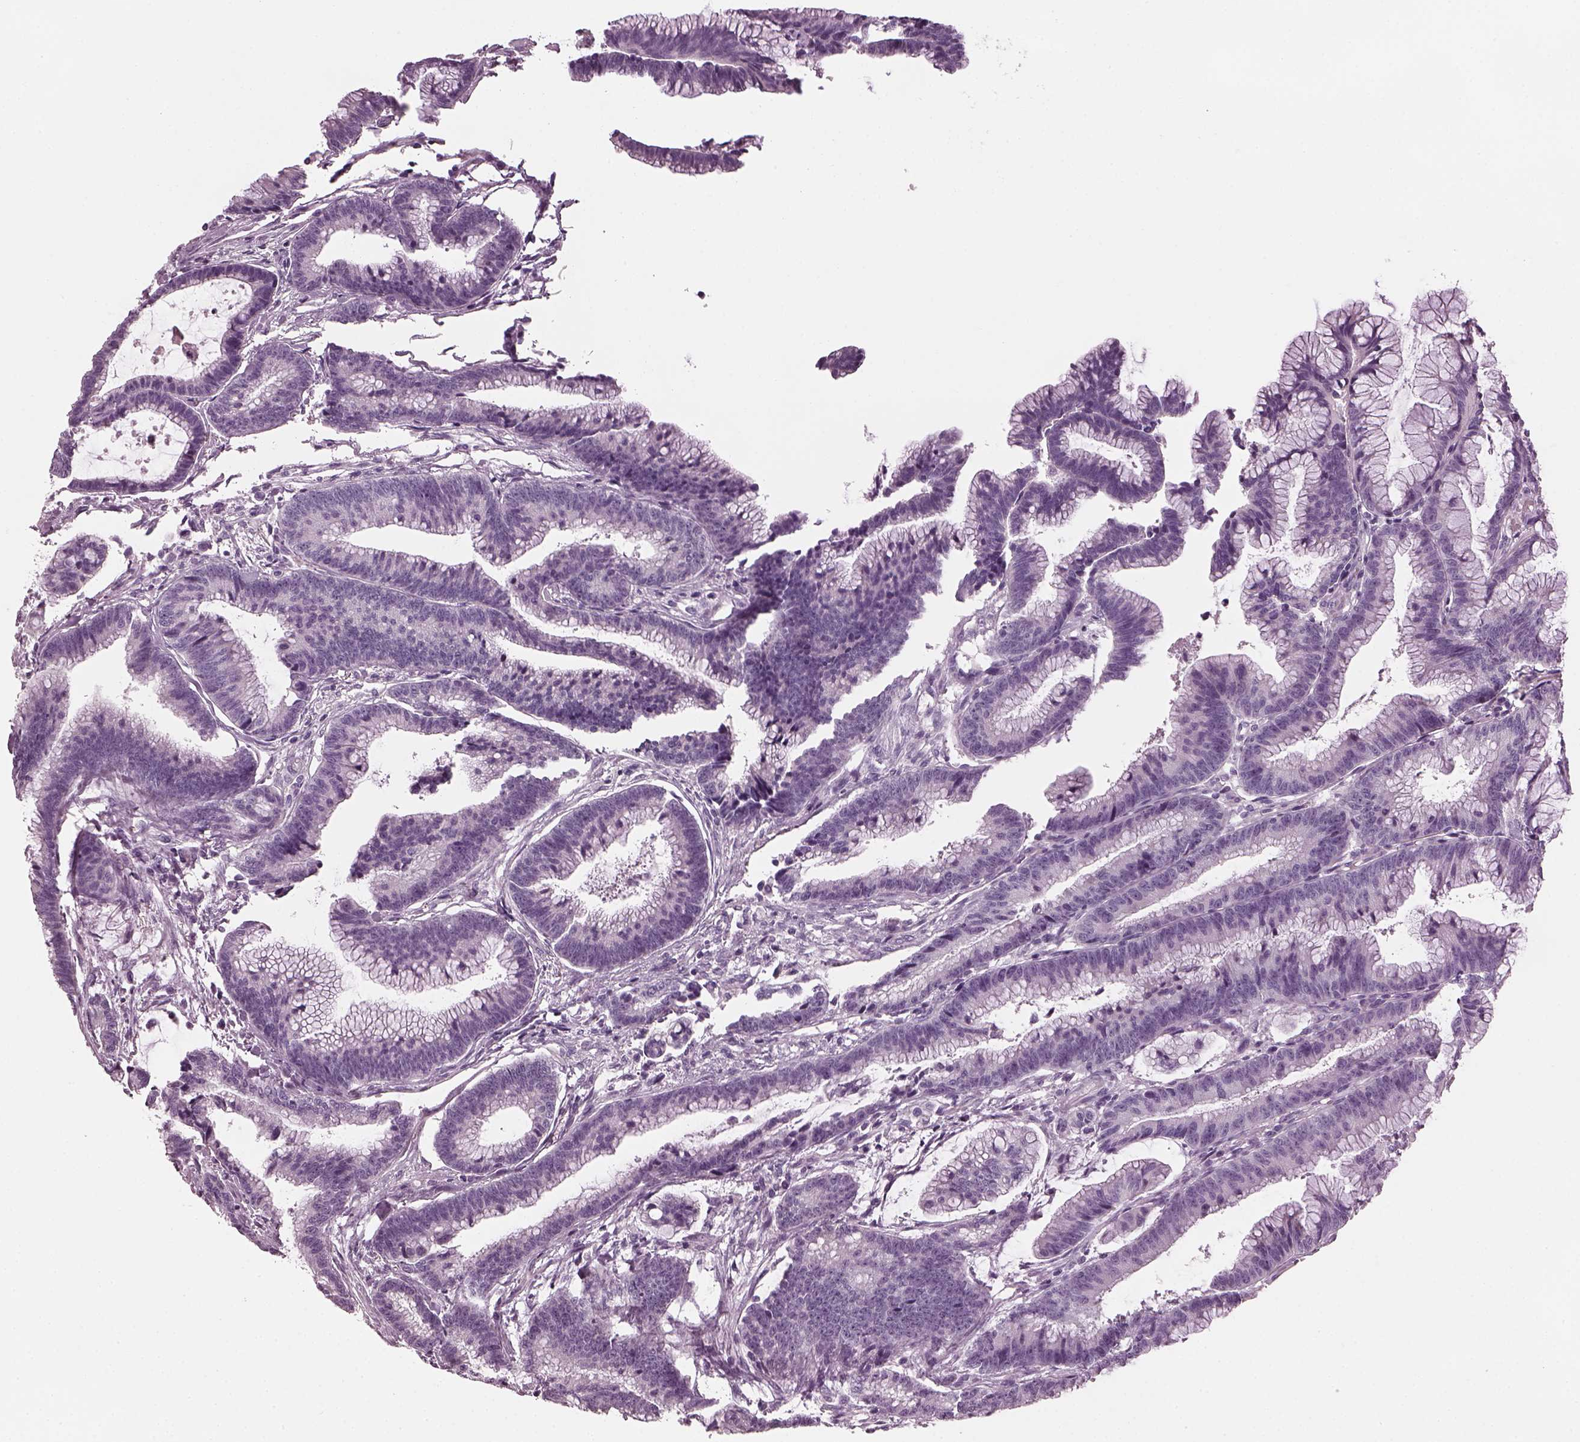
{"staining": {"intensity": "negative", "quantity": "none", "location": "none"}, "tissue": "colorectal cancer", "cell_type": "Tumor cells", "image_type": "cancer", "snomed": [{"axis": "morphology", "description": "Adenocarcinoma, NOS"}, {"axis": "topography", "description": "Colon"}], "caption": "Tumor cells show no significant protein positivity in adenocarcinoma (colorectal).", "gene": "PDC", "patient": {"sex": "female", "age": 78}}